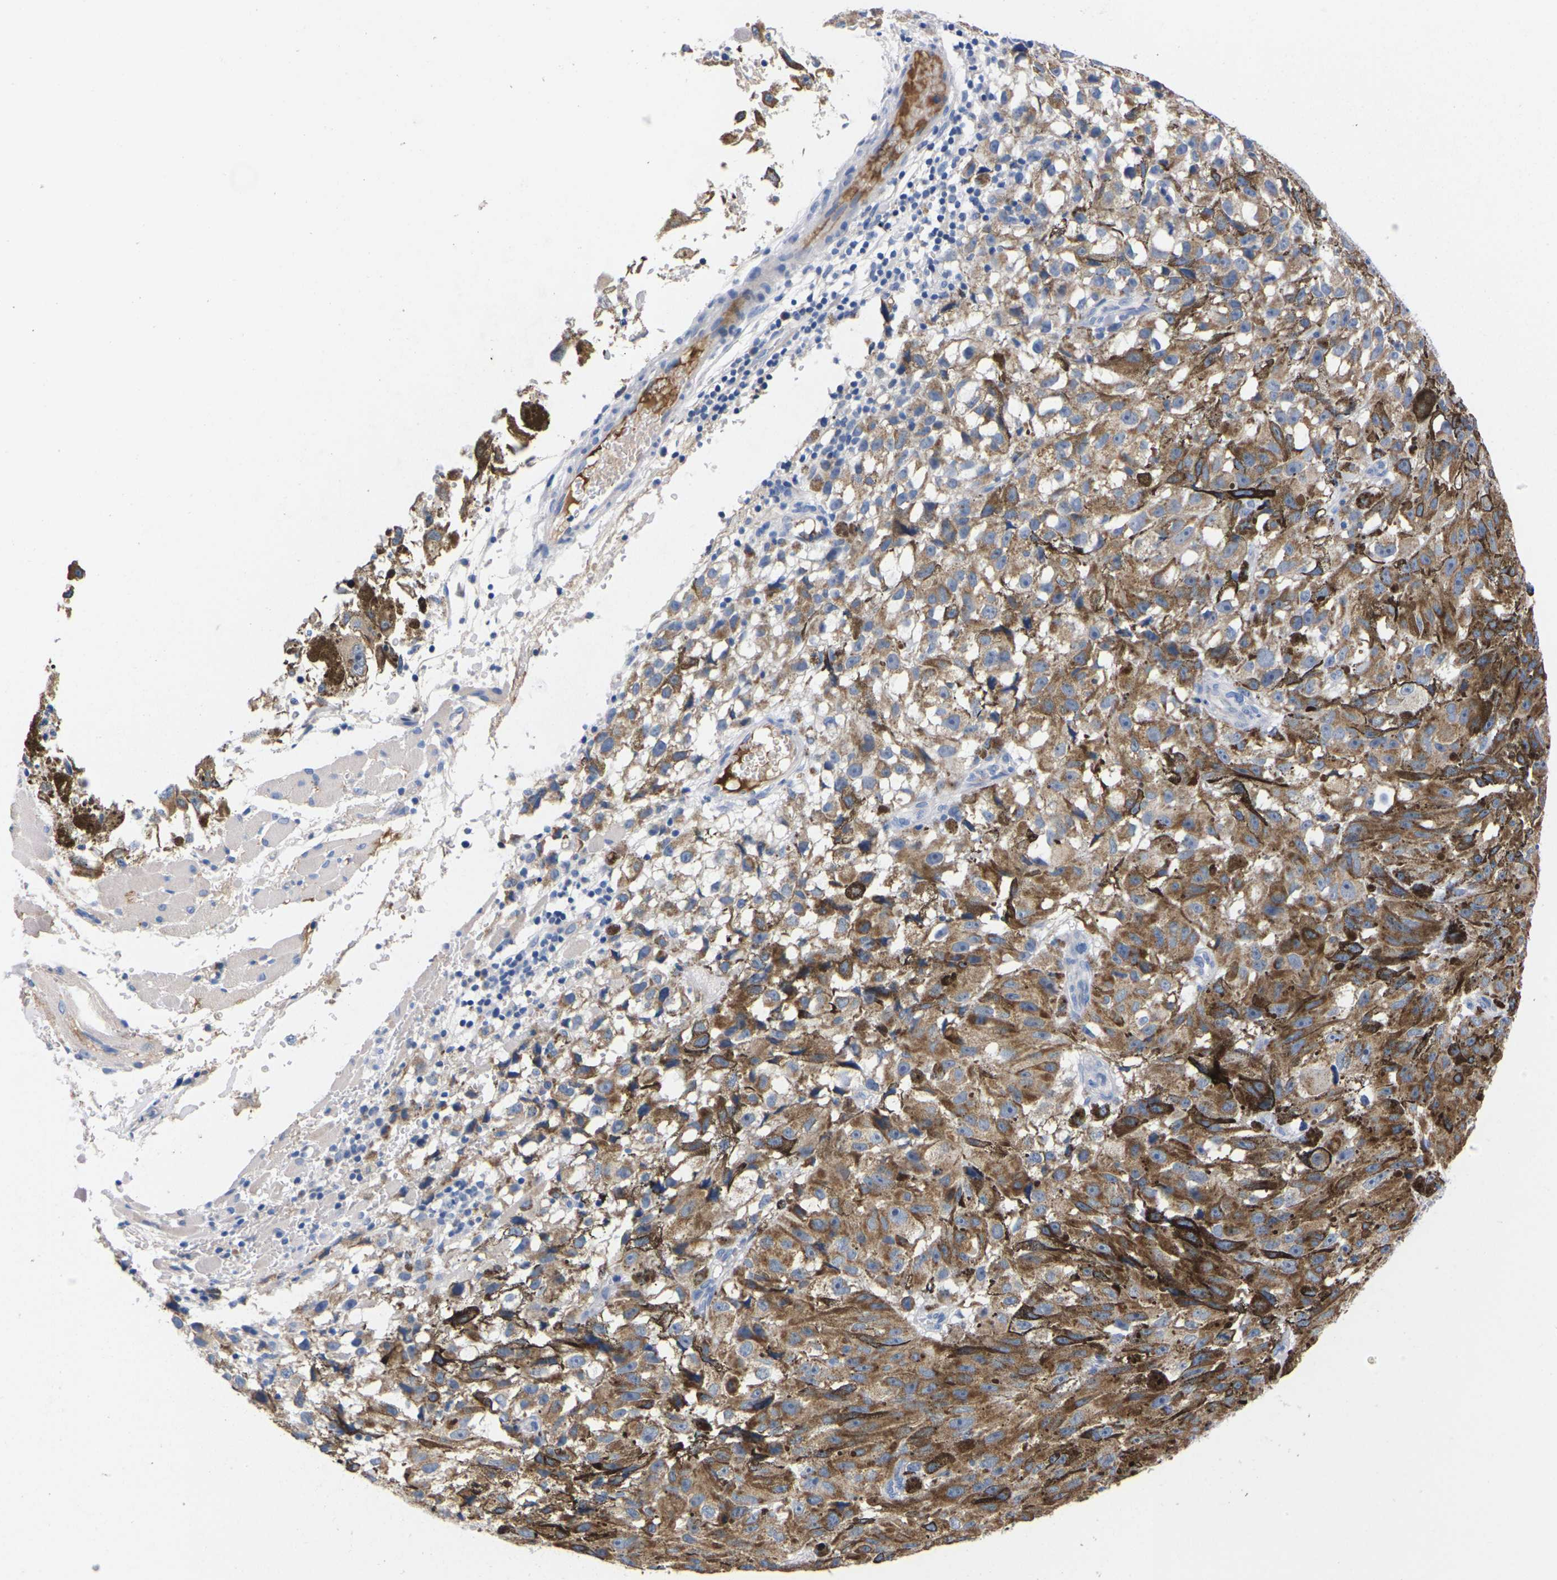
{"staining": {"intensity": "moderate", "quantity": "25%-75%", "location": "cytoplasmic/membranous"}, "tissue": "melanoma", "cell_type": "Tumor cells", "image_type": "cancer", "snomed": [{"axis": "morphology", "description": "Malignant melanoma, NOS"}, {"axis": "topography", "description": "Skin"}], "caption": "Malignant melanoma stained with IHC demonstrates moderate cytoplasmic/membranous staining in about 25%-75% of tumor cells.", "gene": "FAM210A", "patient": {"sex": "female", "age": 104}}